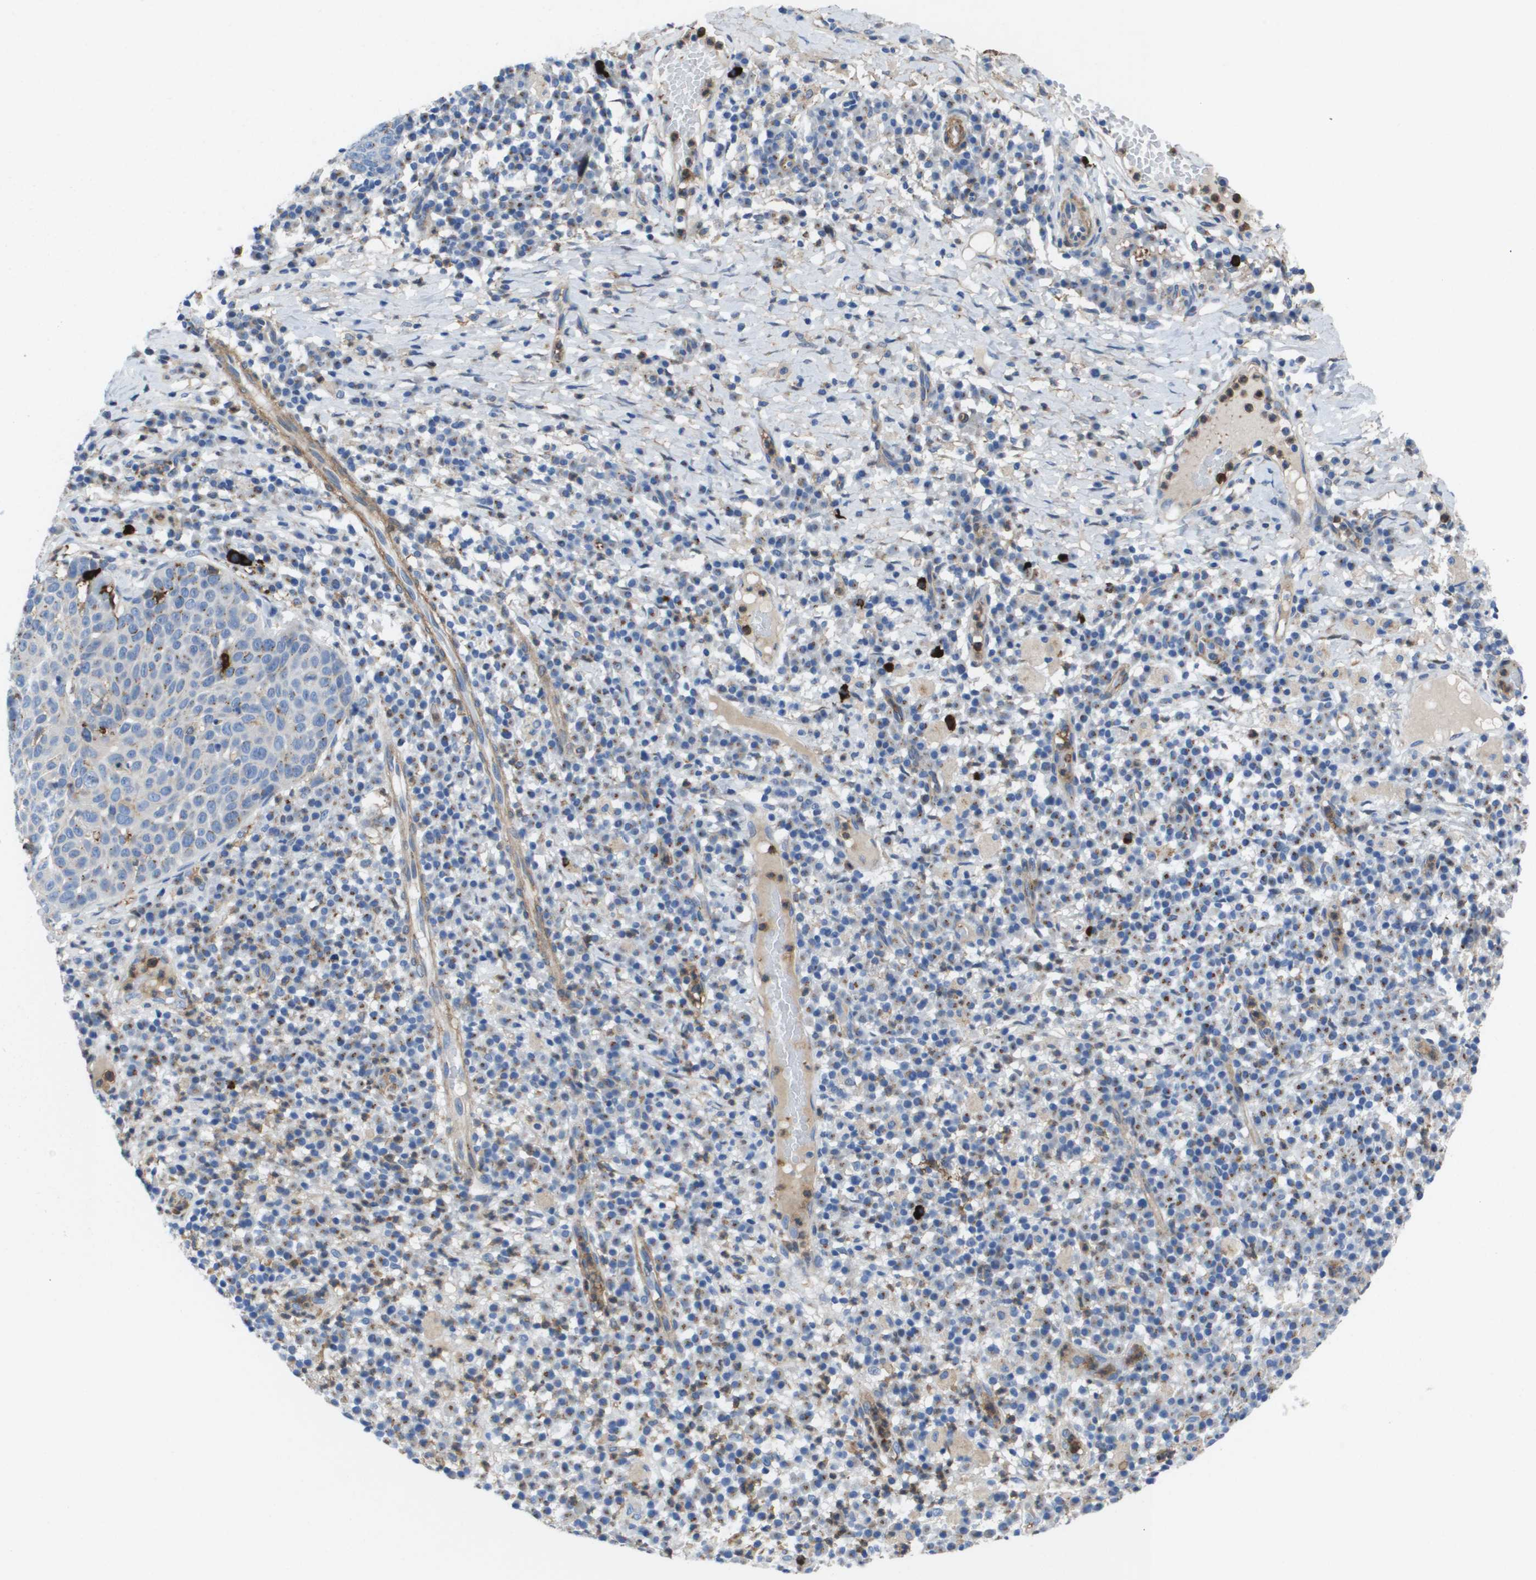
{"staining": {"intensity": "weak", "quantity": "<25%", "location": "cytoplasmic/membranous"}, "tissue": "skin cancer", "cell_type": "Tumor cells", "image_type": "cancer", "snomed": [{"axis": "morphology", "description": "Squamous cell carcinoma in situ, NOS"}, {"axis": "morphology", "description": "Squamous cell carcinoma, NOS"}, {"axis": "topography", "description": "Skin"}], "caption": "Skin squamous cell carcinoma stained for a protein using IHC shows no expression tumor cells.", "gene": "SLC37A2", "patient": {"sex": "male", "age": 93}}